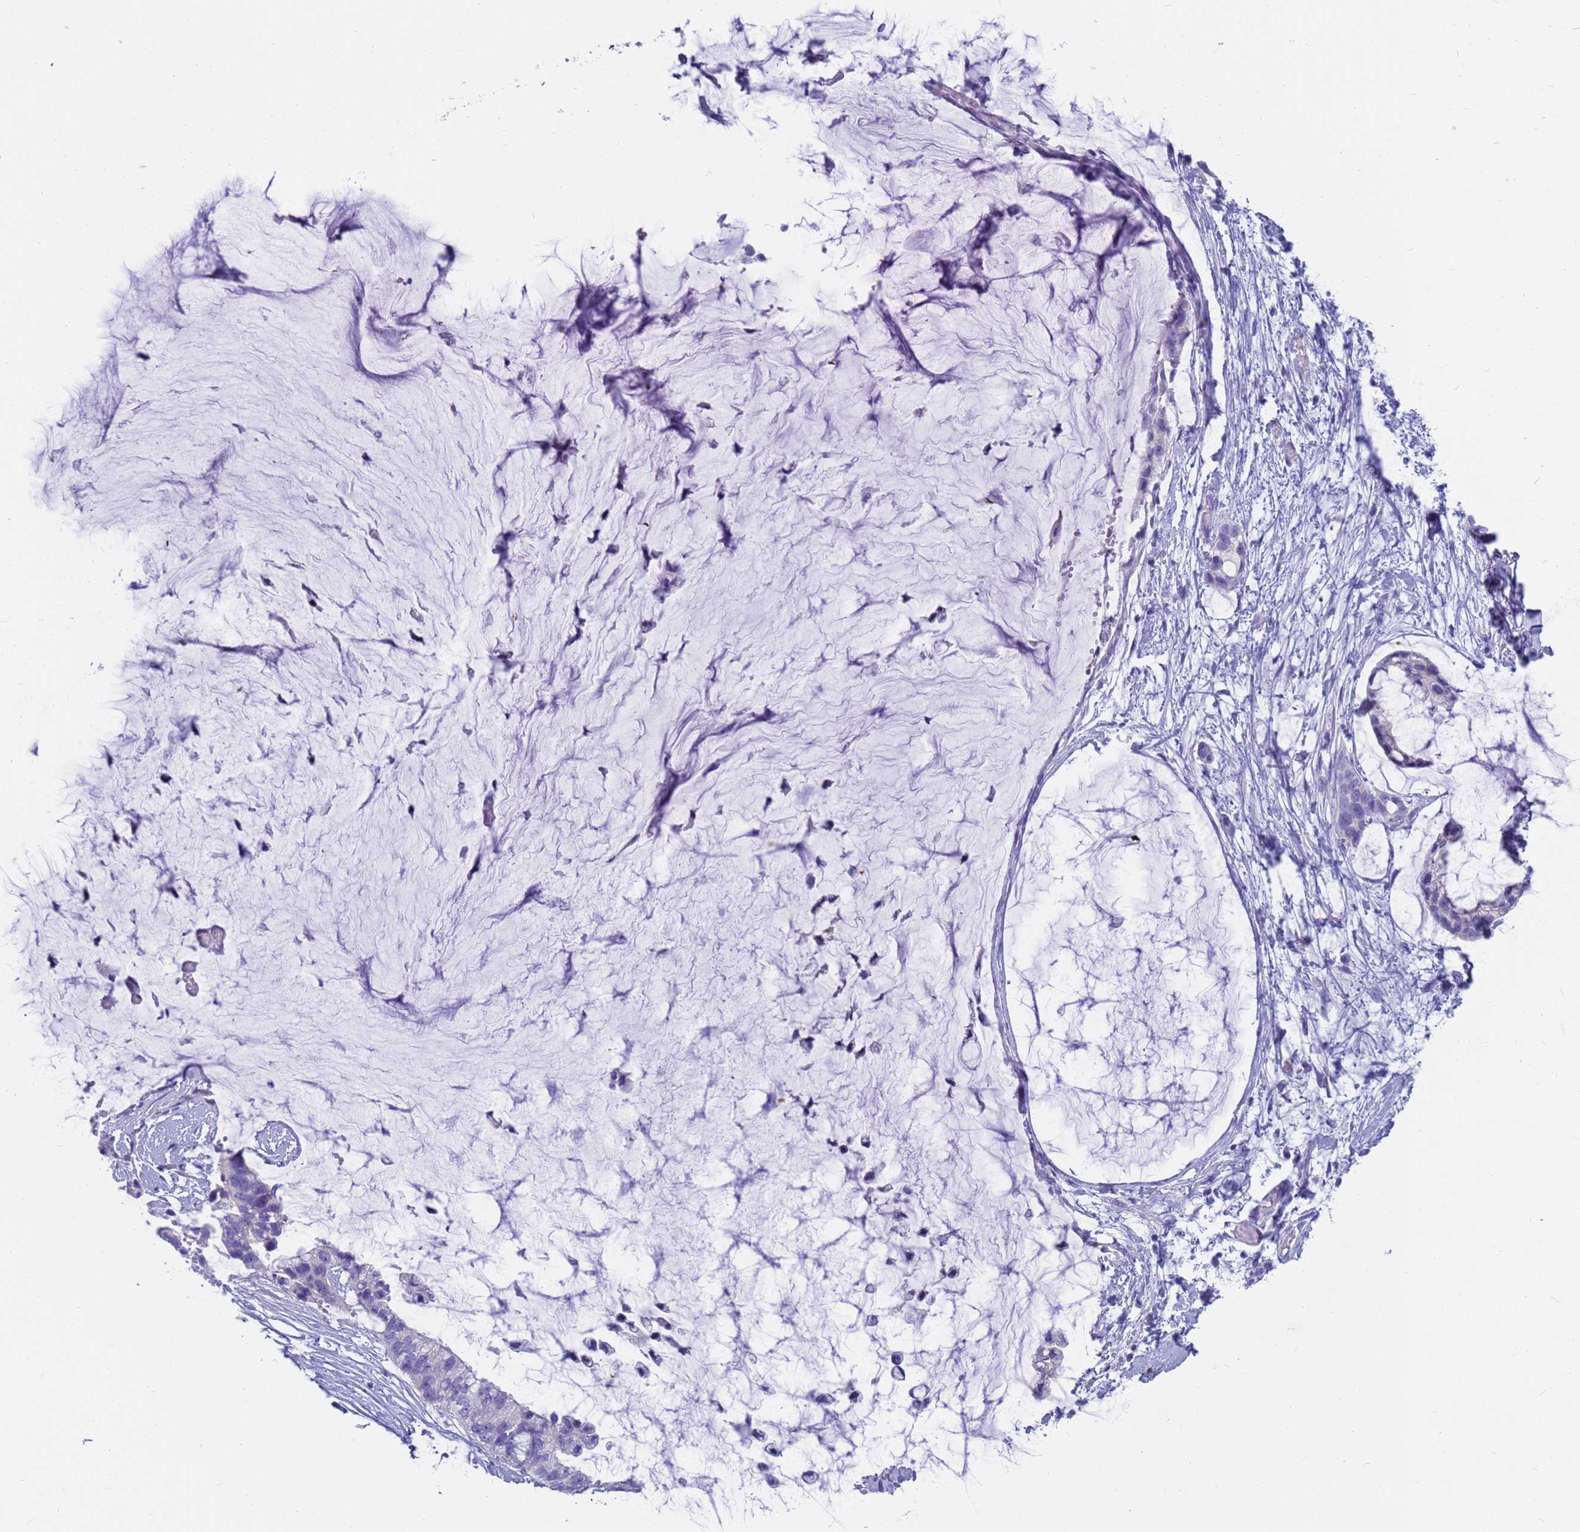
{"staining": {"intensity": "negative", "quantity": "none", "location": "none"}, "tissue": "ovarian cancer", "cell_type": "Tumor cells", "image_type": "cancer", "snomed": [{"axis": "morphology", "description": "Cystadenocarcinoma, mucinous, NOS"}, {"axis": "topography", "description": "Ovary"}], "caption": "Mucinous cystadenocarcinoma (ovarian) was stained to show a protein in brown. There is no significant positivity in tumor cells. The staining is performed using DAB (3,3'-diaminobenzidine) brown chromogen with nuclei counter-stained in using hematoxylin.", "gene": "RNASE2", "patient": {"sex": "female", "age": 39}}